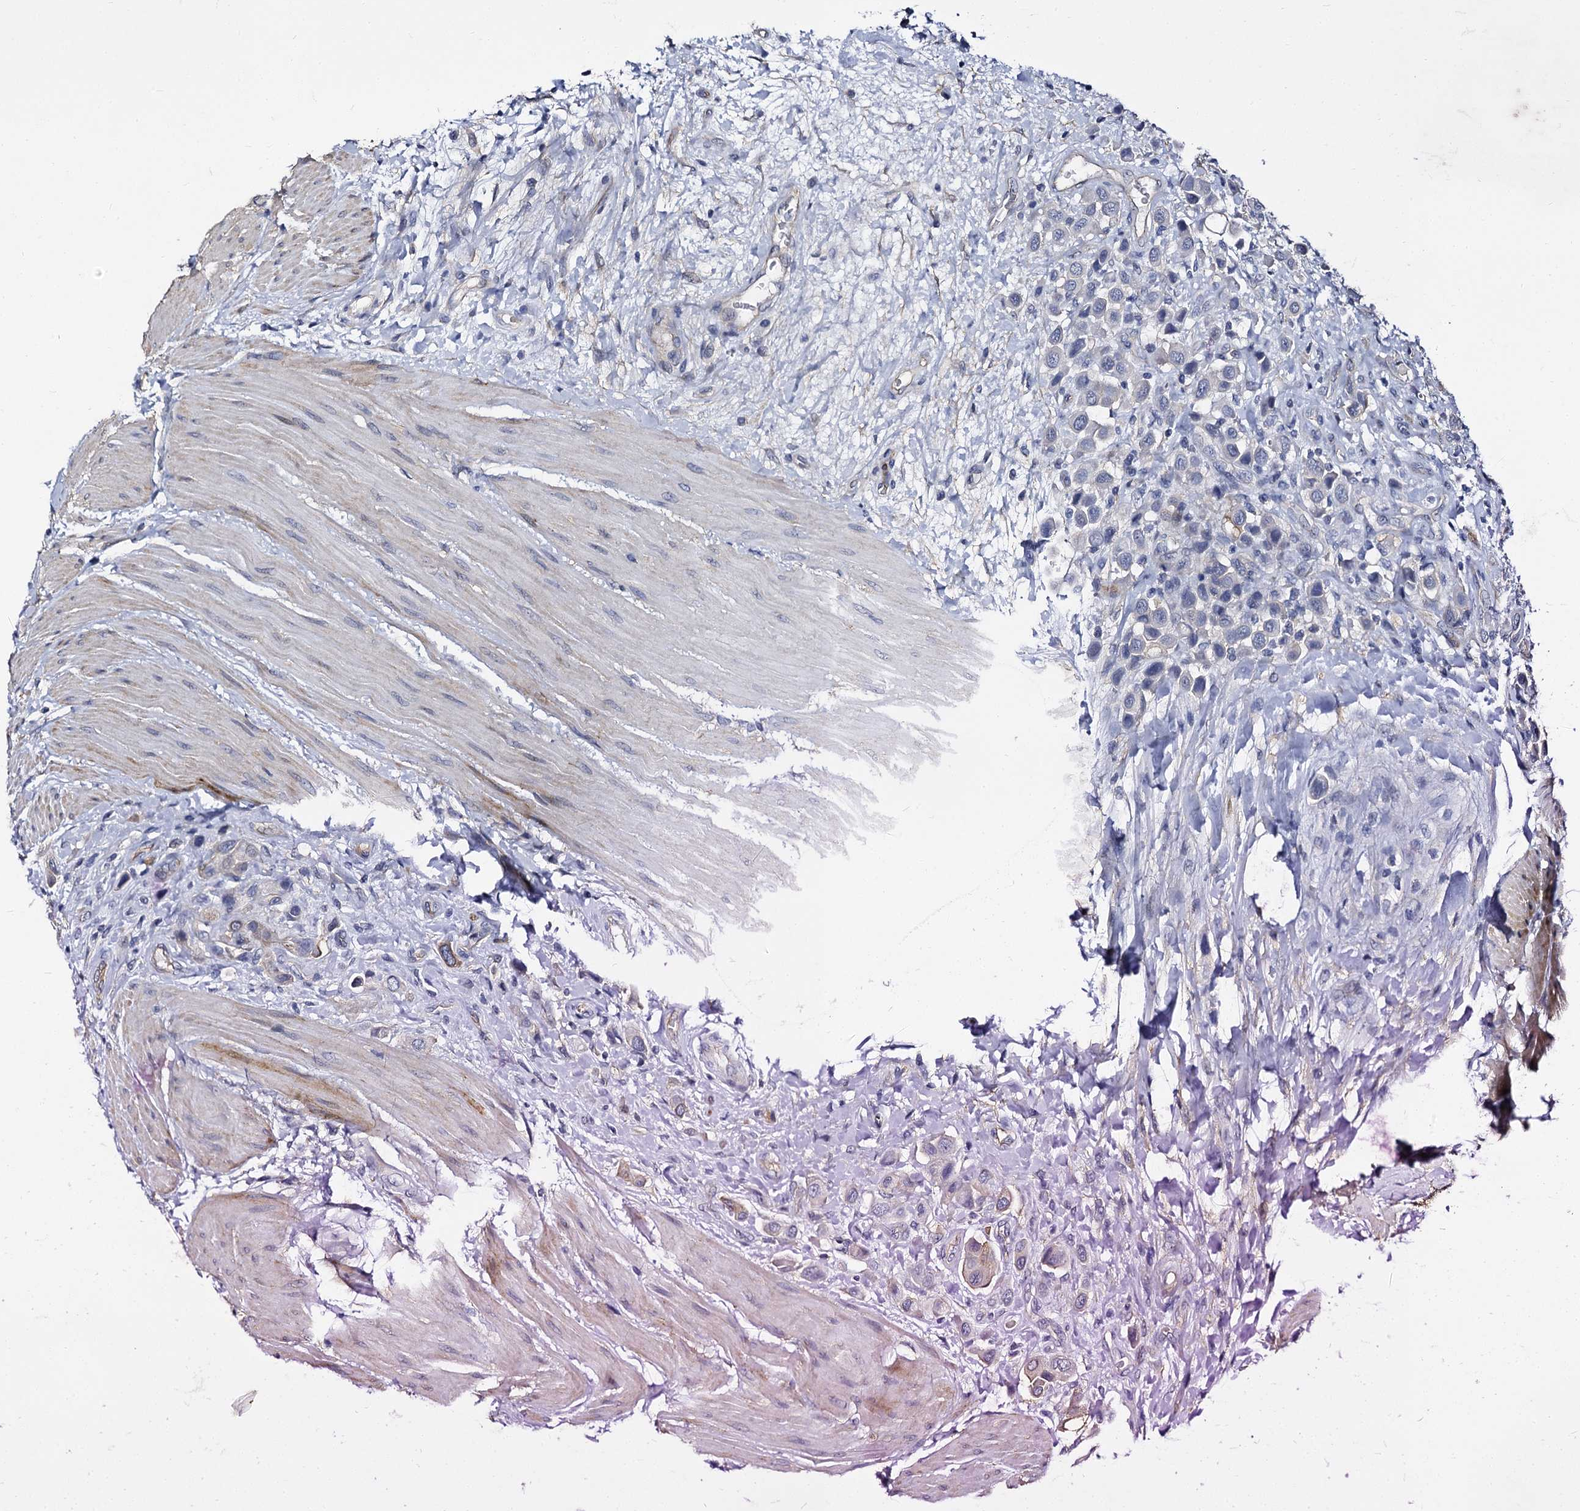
{"staining": {"intensity": "weak", "quantity": "<25%", "location": "cytoplasmic/membranous"}, "tissue": "urothelial cancer", "cell_type": "Tumor cells", "image_type": "cancer", "snomed": [{"axis": "morphology", "description": "Urothelial carcinoma, High grade"}, {"axis": "topography", "description": "Urinary bladder"}], "caption": "Image shows no protein staining in tumor cells of urothelial cancer tissue.", "gene": "CBFB", "patient": {"sex": "male", "age": 50}}